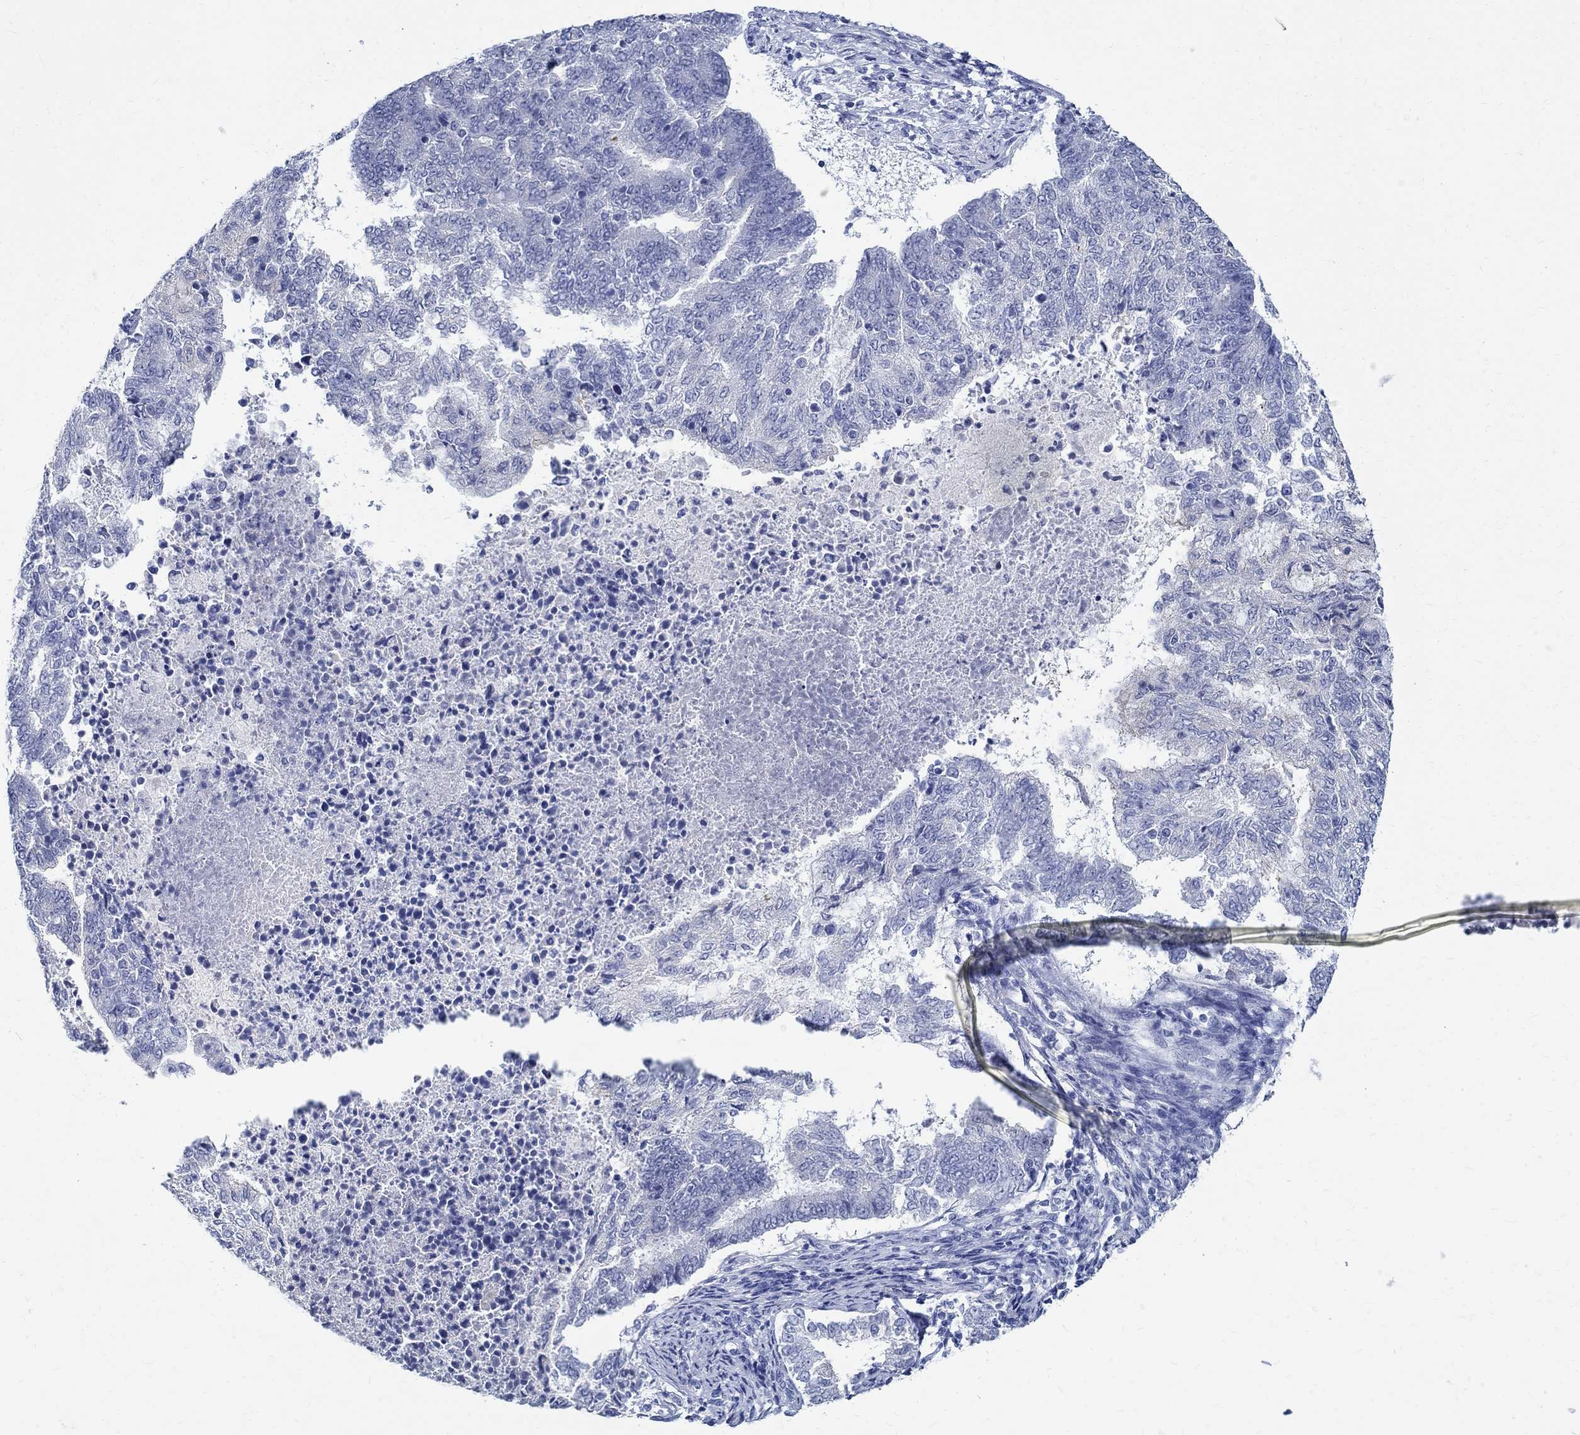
{"staining": {"intensity": "negative", "quantity": "none", "location": "none"}, "tissue": "endometrial cancer", "cell_type": "Tumor cells", "image_type": "cancer", "snomed": [{"axis": "morphology", "description": "Adenocarcinoma, NOS"}, {"axis": "topography", "description": "Endometrium"}], "caption": "Immunohistochemical staining of endometrial cancer reveals no significant positivity in tumor cells.", "gene": "BSPRY", "patient": {"sex": "female", "age": 65}}